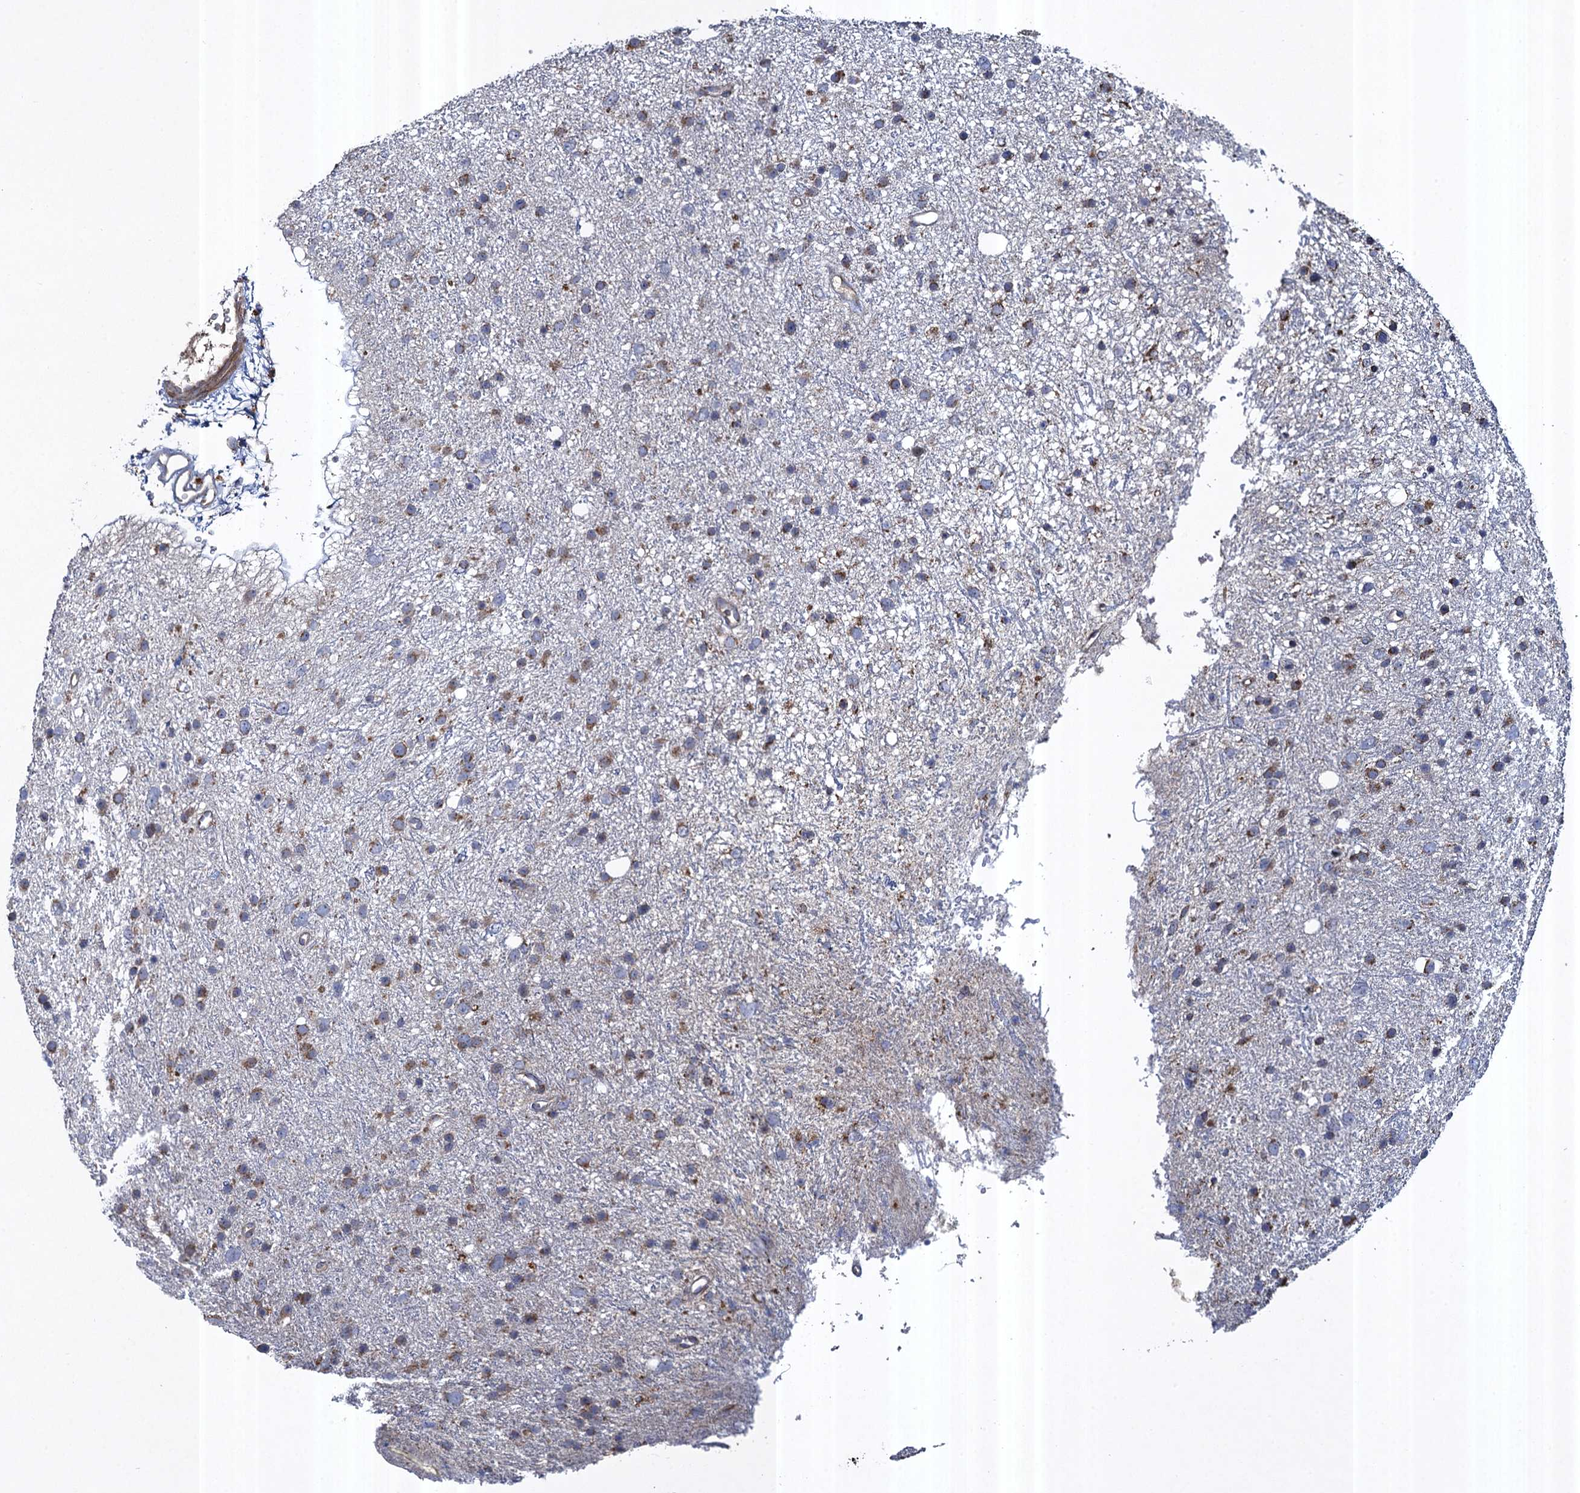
{"staining": {"intensity": "moderate", "quantity": "<25%", "location": "cytoplasmic/membranous"}, "tissue": "glioma", "cell_type": "Tumor cells", "image_type": "cancer", "snomed": [{"axis": "morphology", "description": "Glioma, malignant, Low grade"}, {"axis": "topography", "description": "Cerebral cortex"}], "caption": "Protein staining of malignant low-grade glioma tissue demonstrates moderate cytoplasmic/membranous positivity in about <25% of tumor cells. The staining is performed using DAB (3,3'-diaminobenzidine) brown chromogen to label protein expression. The nuclei are counter-stained blue using hematoxylin.", "gene": "TXNDC11", "patient": {"sex": "female", "age": 39}}